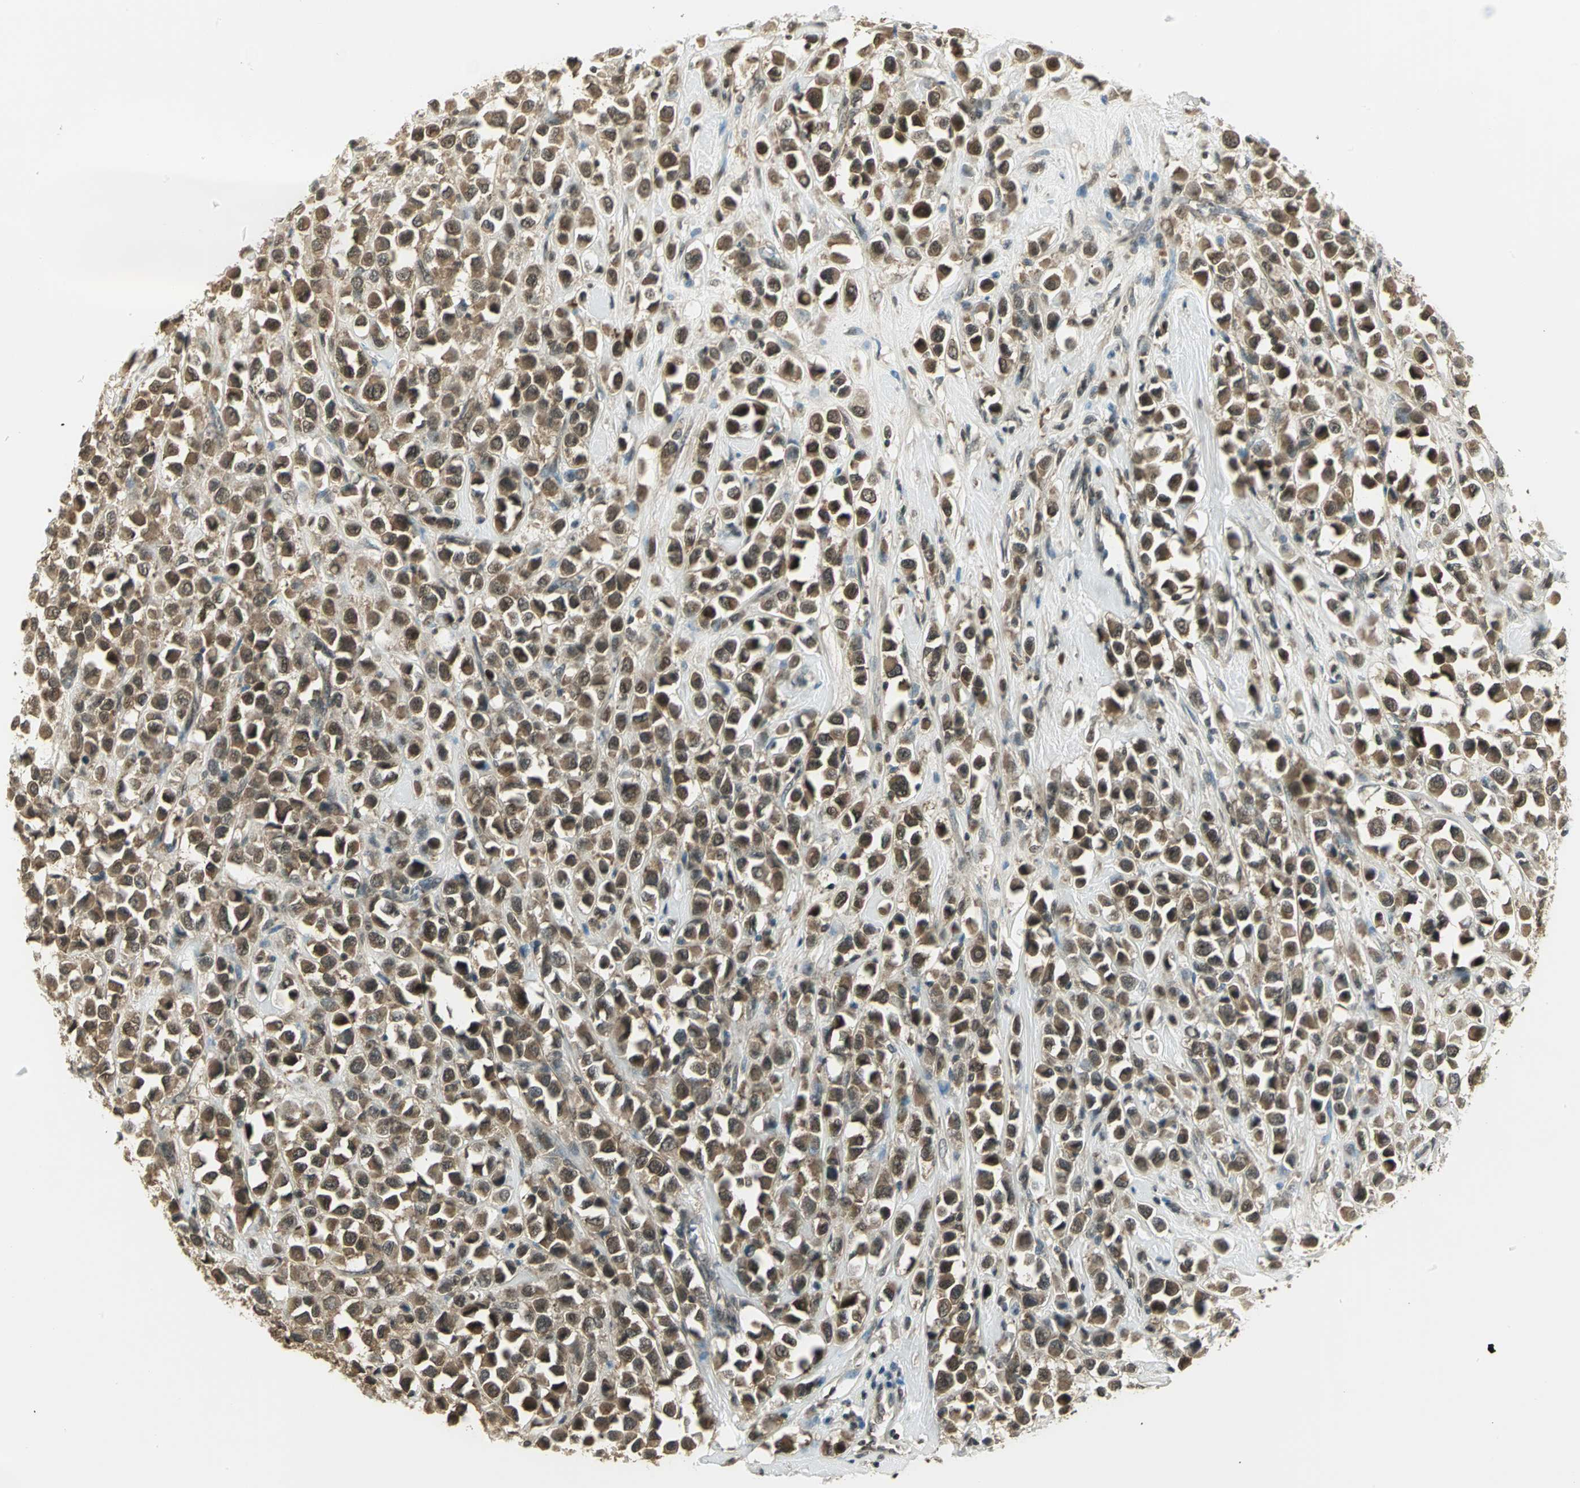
{"staining": {"intensity": "moderate", "quantity": ">75%", "location": "cytoplasmic/membranous"}, "tissue": "breast cancer", "cell_type": "Tumor cells", "image_type": "cancer", "snomed": [{"axis": "morphology", "description": "Duct carcinoma"}, {"axis": "topography", "description": "Breast"}], "caption": "Immunohistochemistry (DAB (3,3'-diaminobenzidine)) staining of breast cancer displays moderate cytoplasmic/membranous protein positivity in approximately >75% of tumor cells.", "gene": "CDC34", "patient": {"sex": "female", "age": 61}}